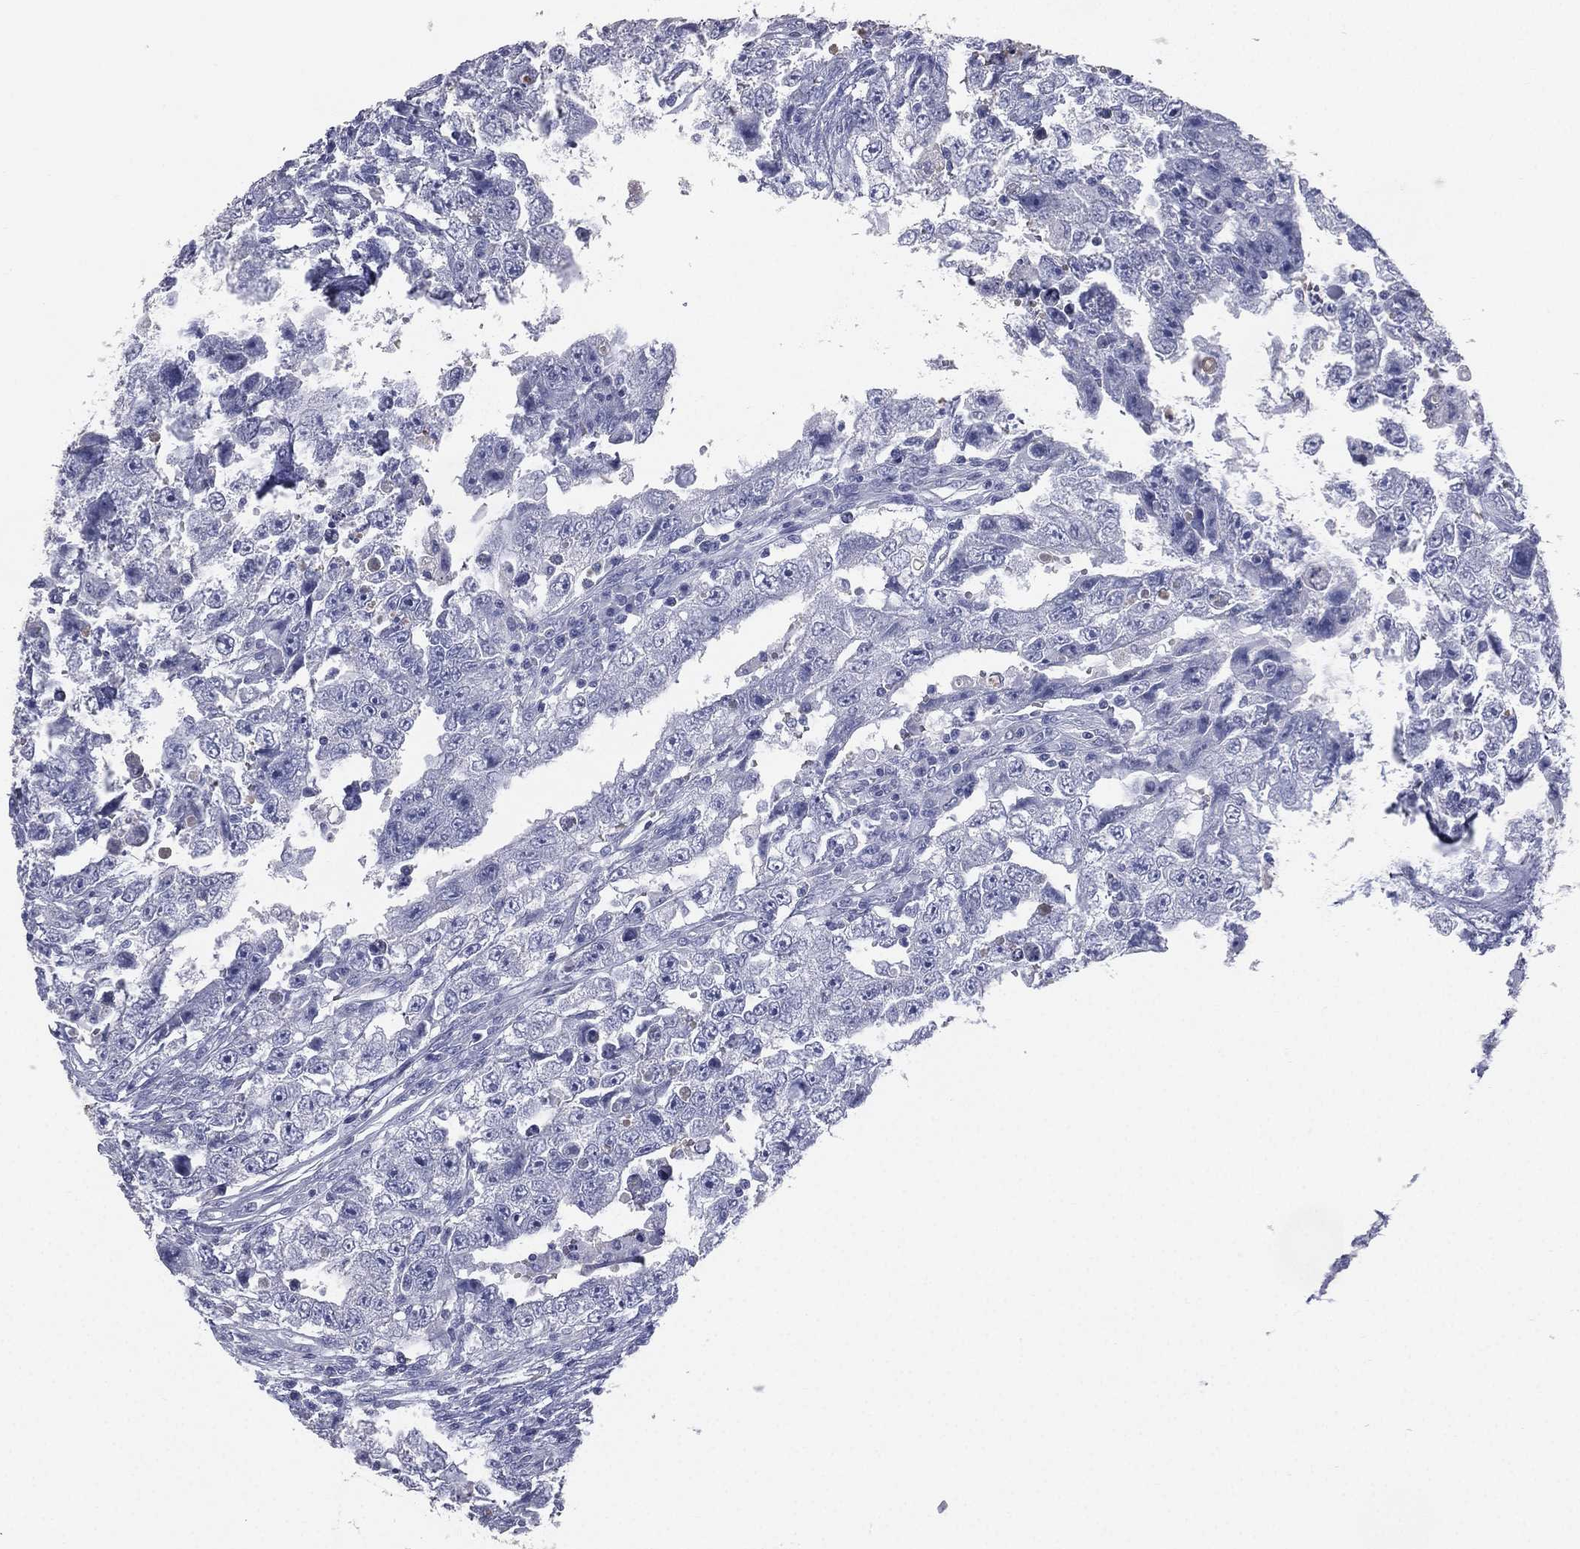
{"staining": {"intensity": "negative", "quantity": "none", "location": "none"}, "tissue": "testis cancer", "cell_type": "Tumor cells", "image_type": "cancer", "snomed": [{"axis": "morphology", "description": "Carcinoma, Embryonal, NOS"}, {"axis": "topography", "description": "Testis"}], "caption": "Immunohistochemistry of testis embryonal carcinoma shows no positivity in tumor cells.", "gene": "ESX1", "patient": {"sex": "male", "age": 26}}